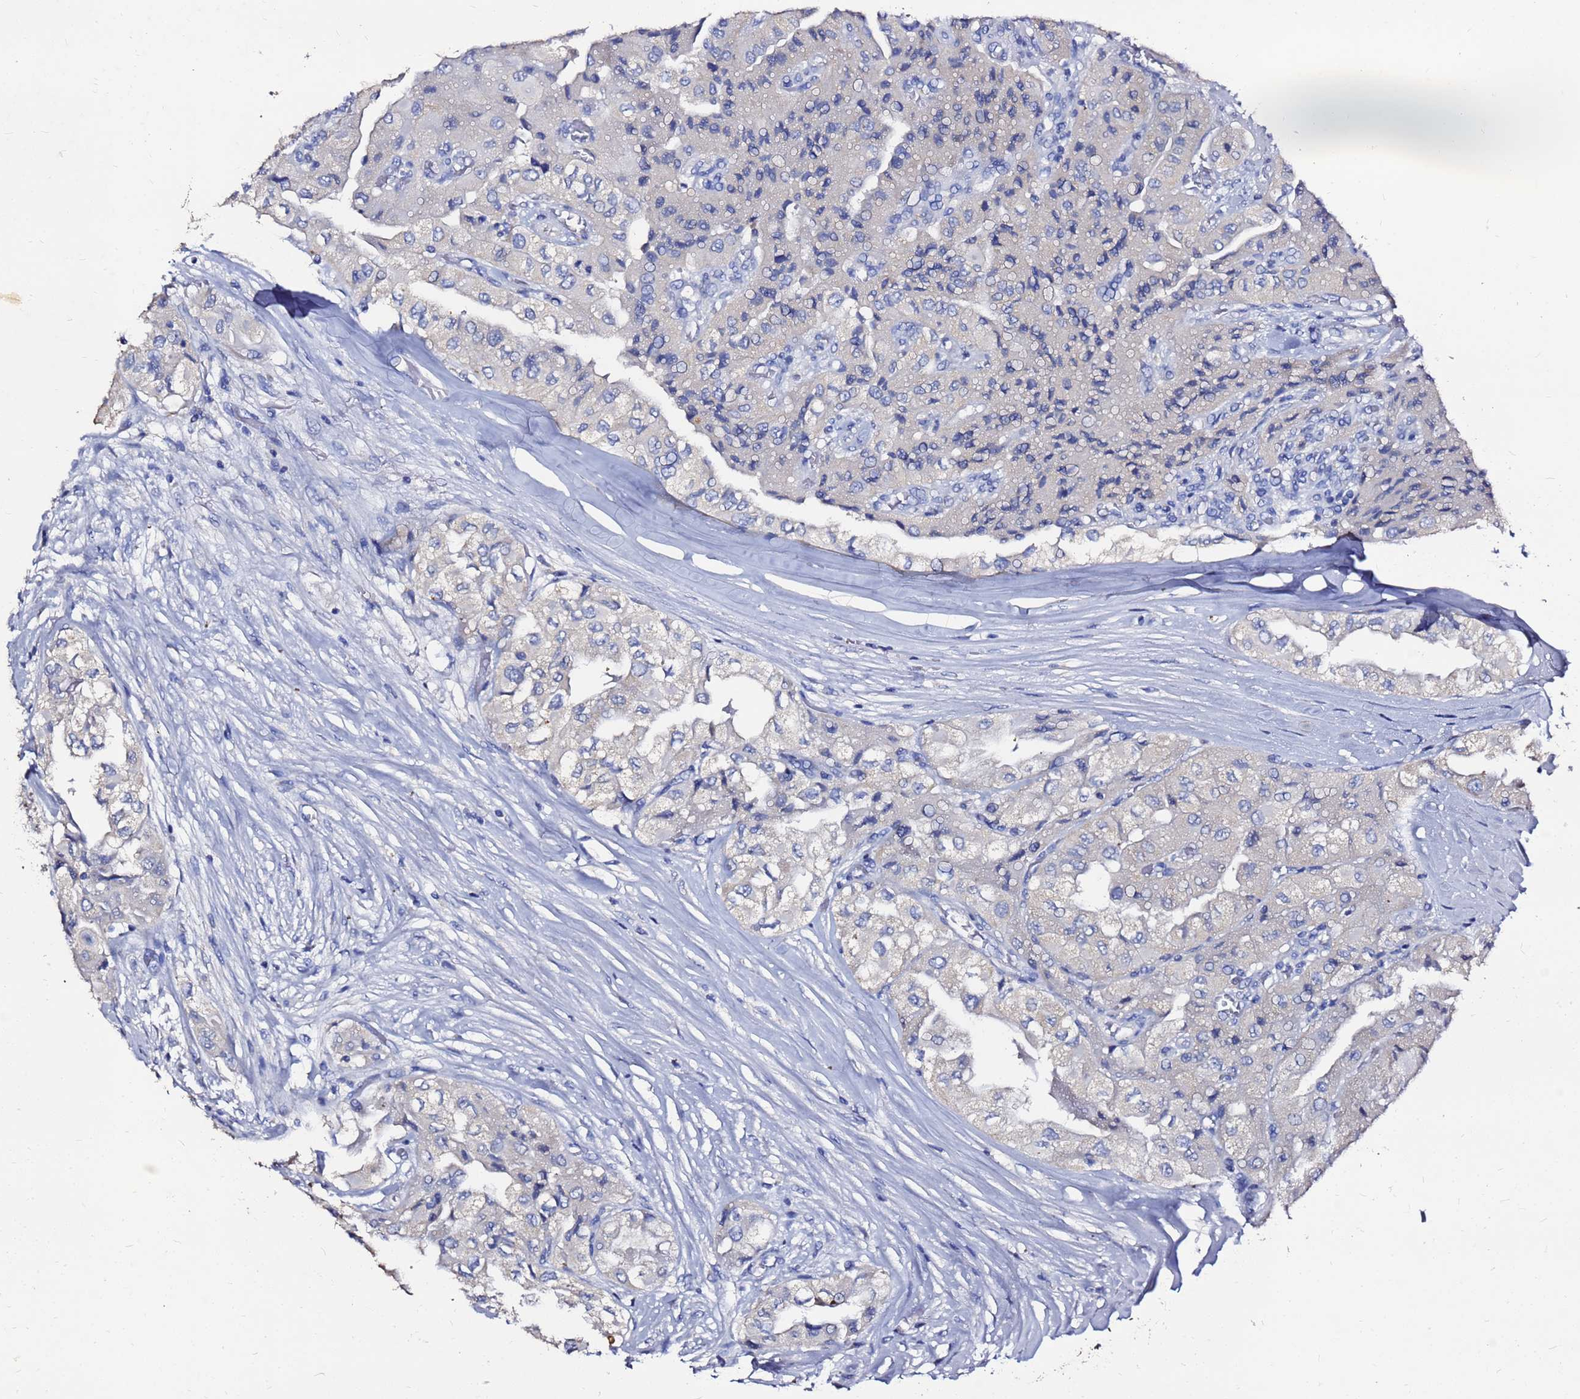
{"staining": {"intensity": "negative", "quantity": "none", "location": "none"}, "tissue": "head and neck cancer", "cell_type": "Tumor cells", "image_type": "cancer", "snomed": [{"axis": "morphology", "description": "Adenocarcinoma, NOS"}, {"axis": "topography", "description": "Head-Neck"}], "caption": "A high-resolution histopathology image shows immunohistochemistry (IHC) staining of head and neck cancer (adenocarcinoma), which demonstrates no significant positivity in tumor cells. (Brightfield microscopy of DAB (3,3'-diaminobenzidine) immunohistochemistry (IHC) at high magnification).", "gene": "FAM183A", "patient": {"sex": "male", "age": 66}}